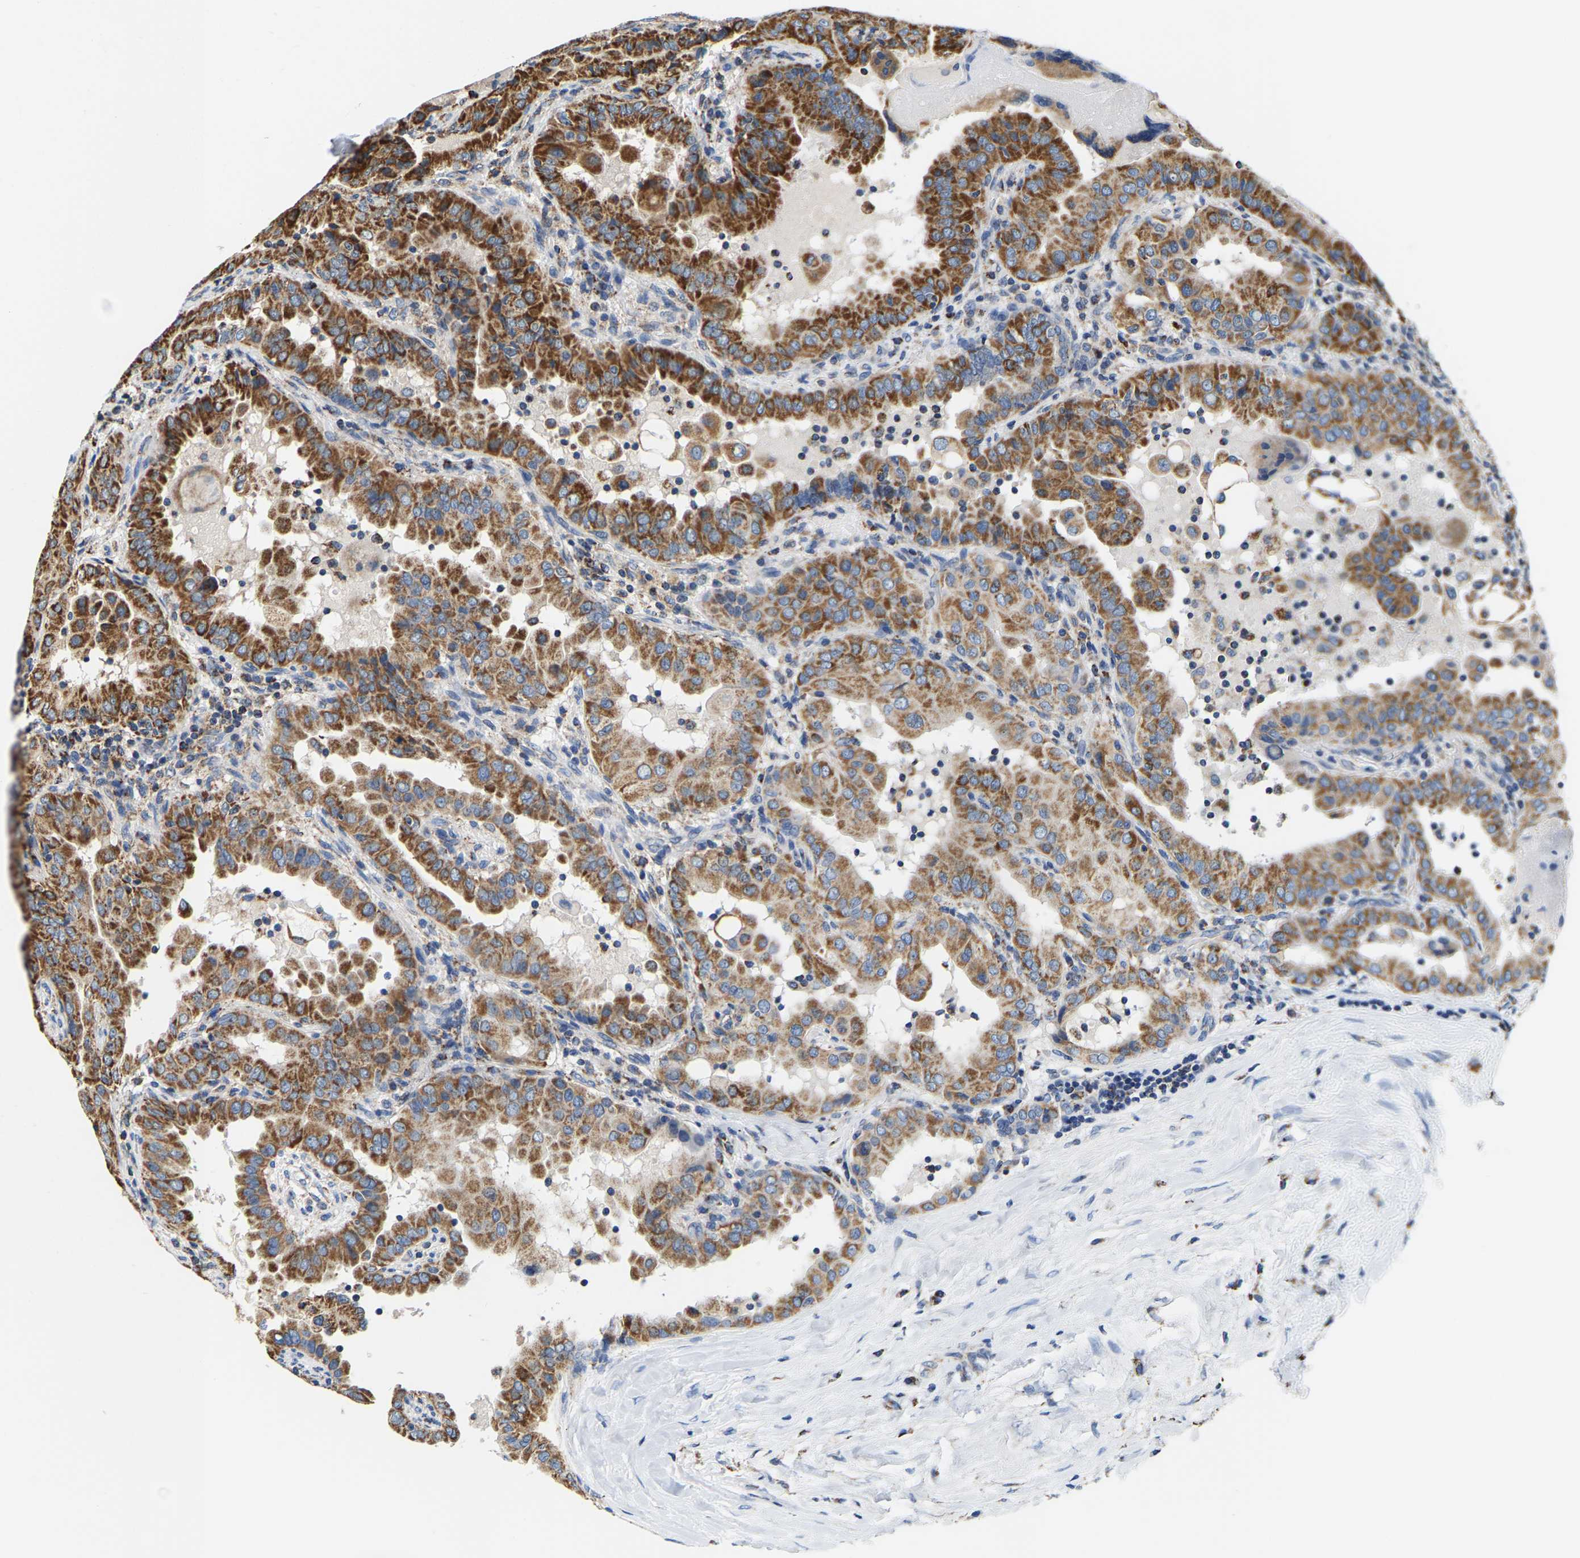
{"staining": {"intensity": "strong", "quantity": ">75%", "location": "cytoplasmic/membranous"}, "tissue": "thyroid cancer", "cell_type": "Tumor cells", "image_type": "cancer", "snomed": [{"axis": "morphology", "description": "Papillary adenocarcinoma, NOS"}, {"axis": "topography", "description": "Thyroid gland"}], "caption": "This is an image of IHC staining of thyroid cancer, which shows strong expression in the cytoplasmic/membranous of tumor cells.", "gene": "SHMT2", "patient": {"sex": "male", "age": 33}}